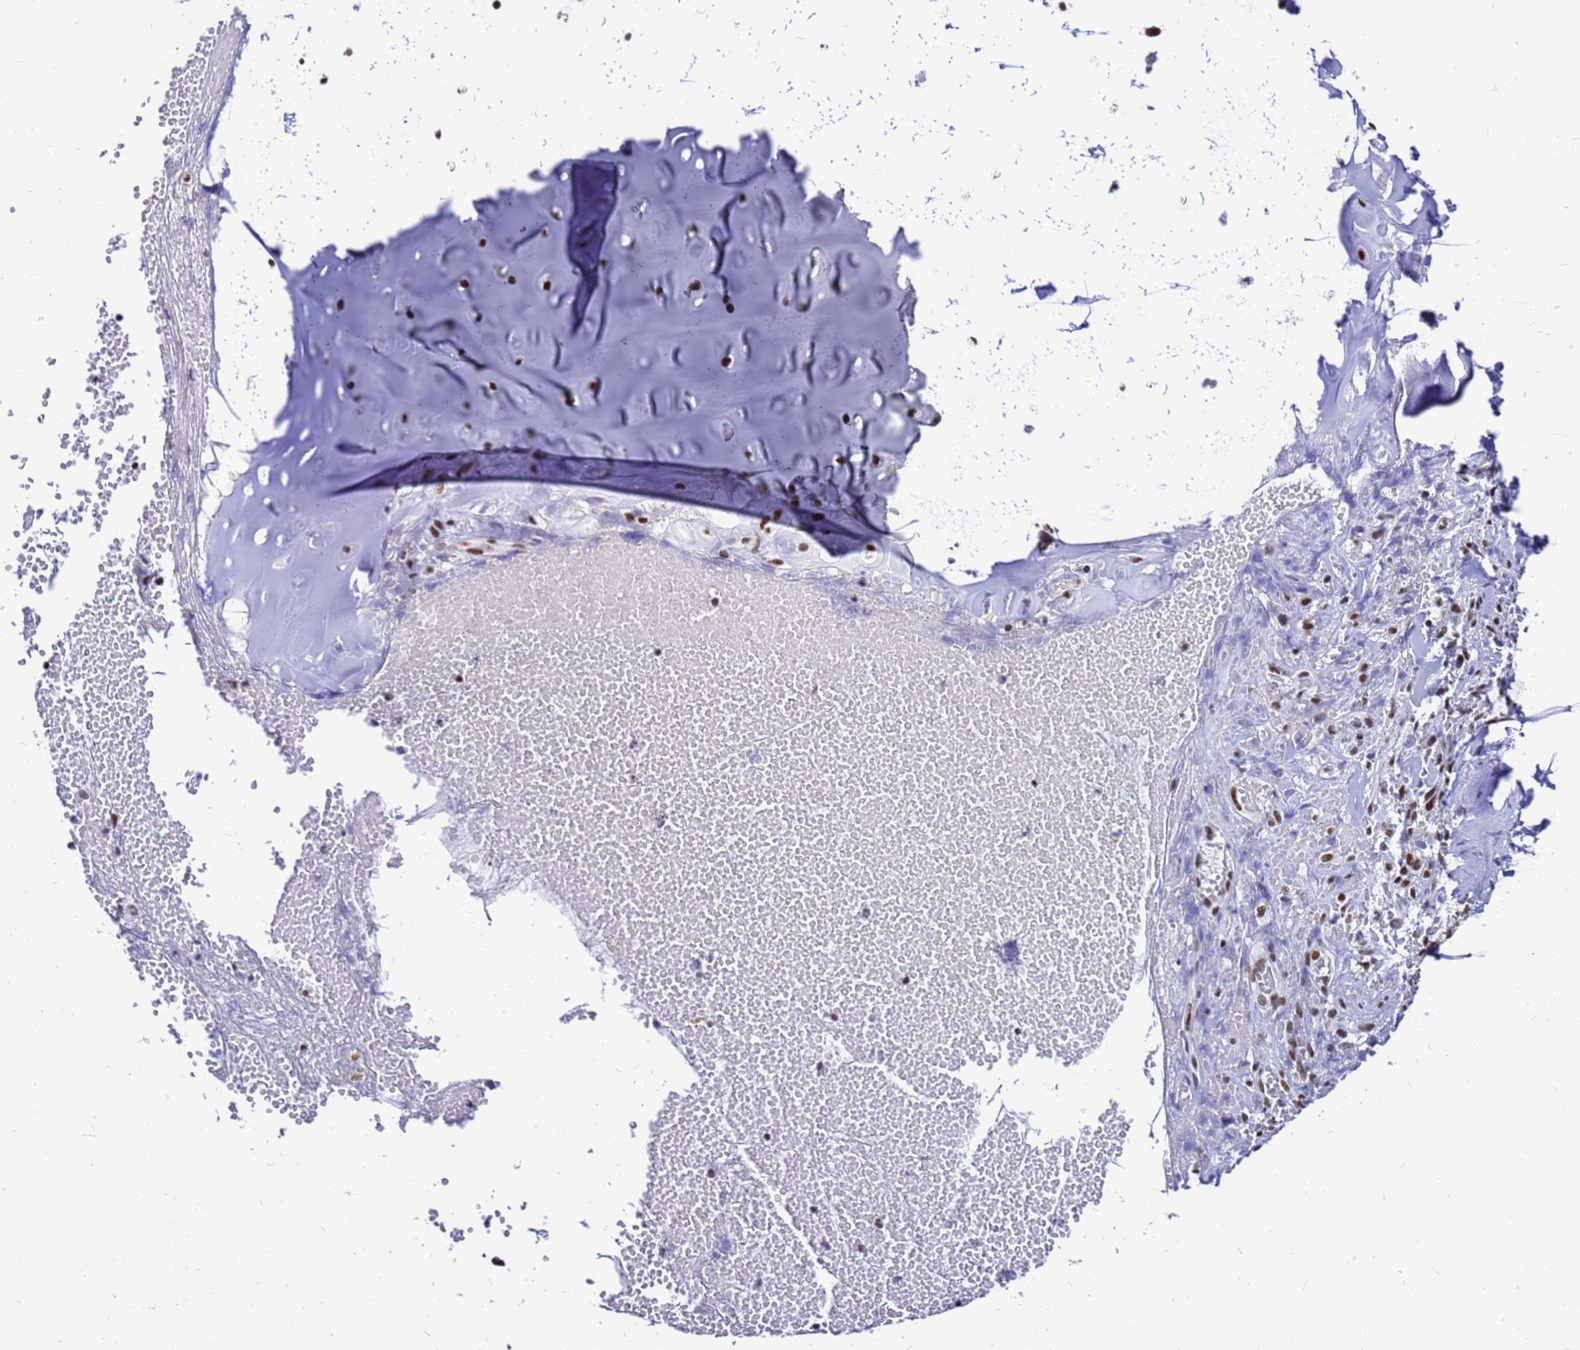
{"staining": {"intensity": "moderate", "quantity": ">75%", "location": "nuclear"}, "tissue": "adipose tissue", "cell_type": "Adipocytes", "image_type": "normal", "snomed": [{"axis": "morphology", "description": "Normal tissue, NOS"}, {"axis": "morphology", "description": "Basal cell carcinoma"}, {"axis": "topography", "description": "Cartilage tissue"}, {"axis": "topography", "description": "Nasopharynx"}, {"axis": "topography", "description": "Oral tissue"}], "caption": "About >75% of adipocytes in benign adipose tissue exhibit moderate nuclear protein staining as visualized by brown immunohistochemical staining.", "gene": "SART3", "patient": {"sex": "female", "age": 77}}